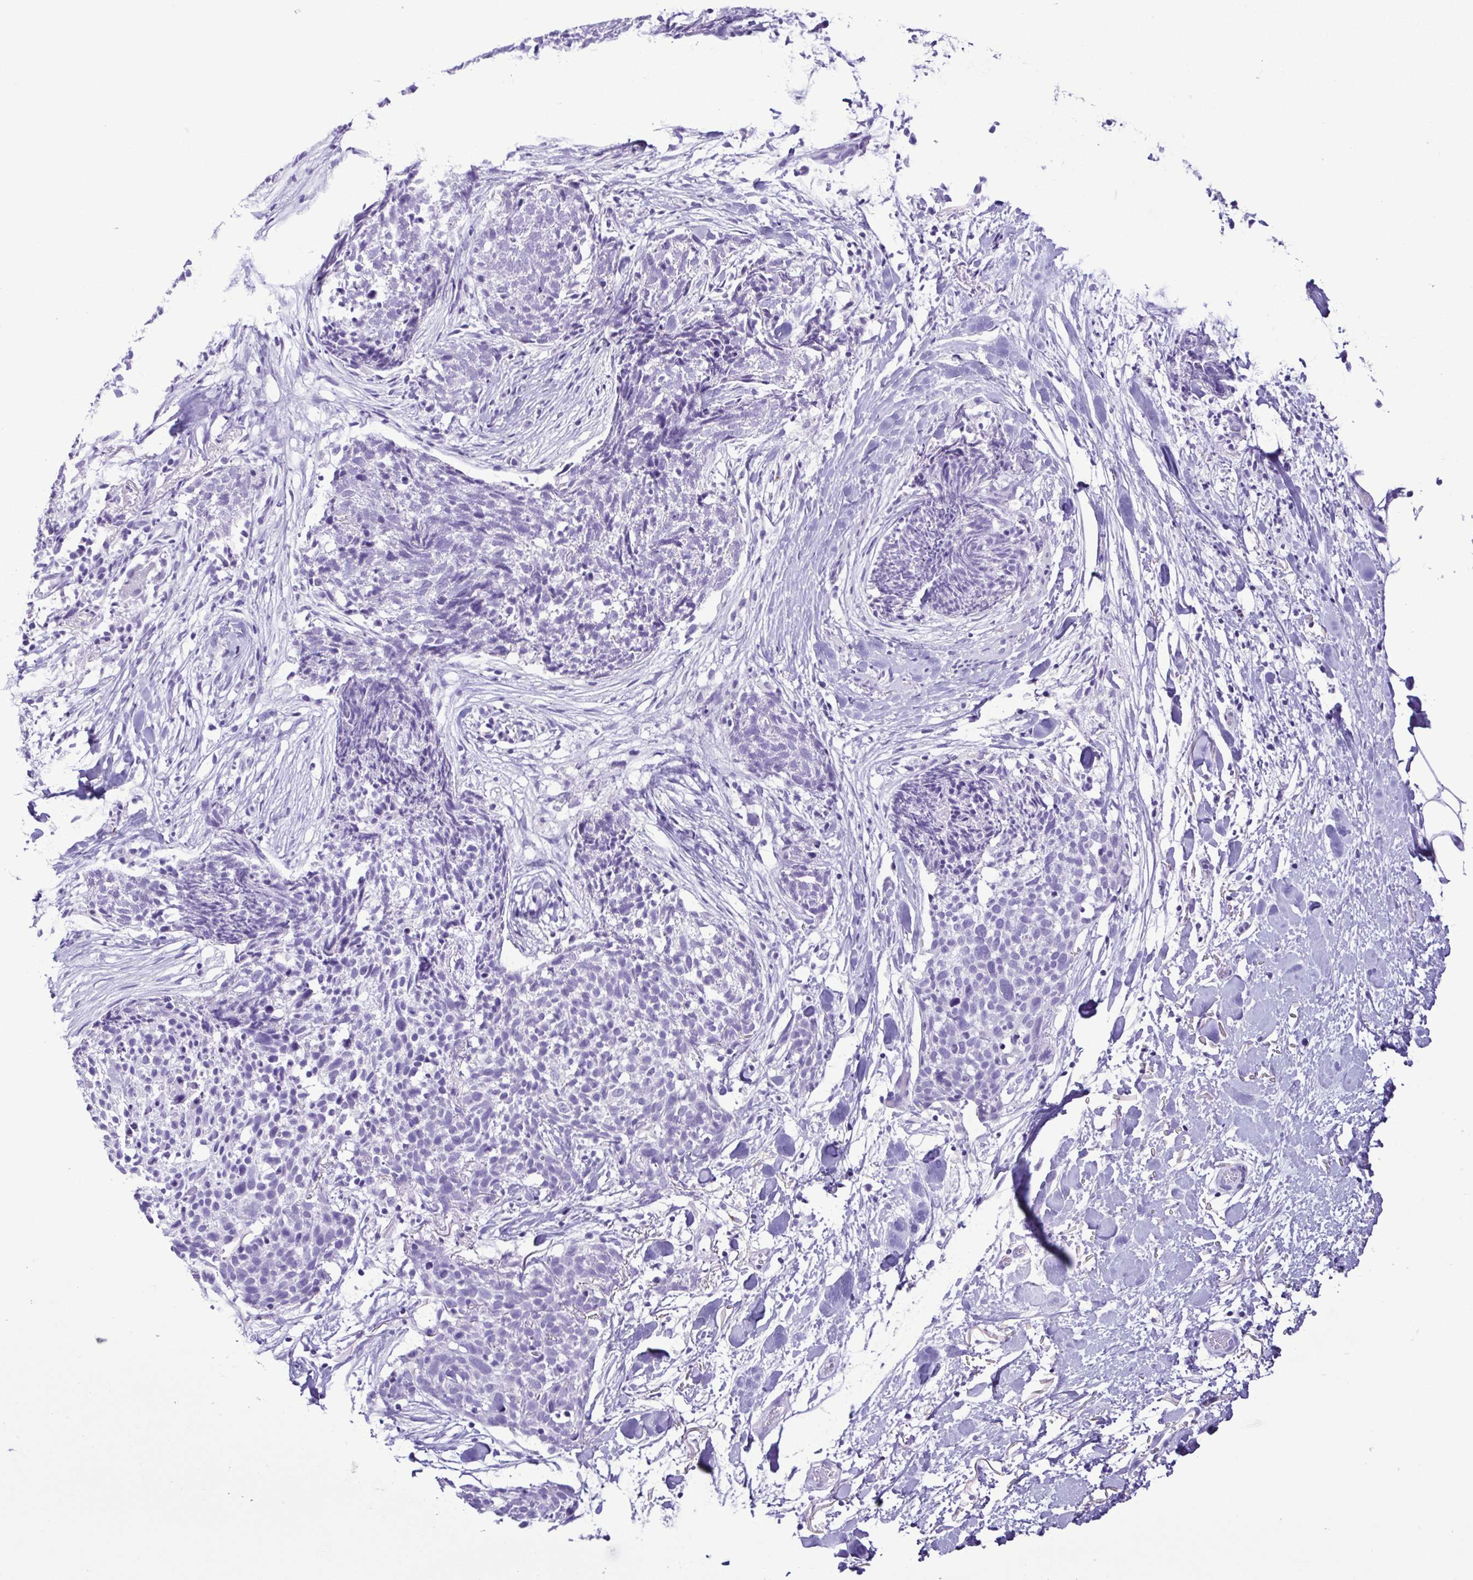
{"staining": {"intensity": "negative", "quantity": "none", "location": "none"}, "tissue": "skin cancer", "cell_type": "Tumor cells", "image_type": "cancer", "snomed": [{"axis": "morphology", "description": "Squamous cell carcinoma, NOS"}, {"axis": "topography", "description": "Skin"}, {"axis": "topography", "description": "Vulva"}], "caption": "Histopathology image shows no significant protein expression in tumor cells of skin squamous cell carcinoma. (DAB IHC visualized using brightfield microscopy, high magnification).", "gene": "SPATA16", "patient": {"sex": "female", "age": 75}}